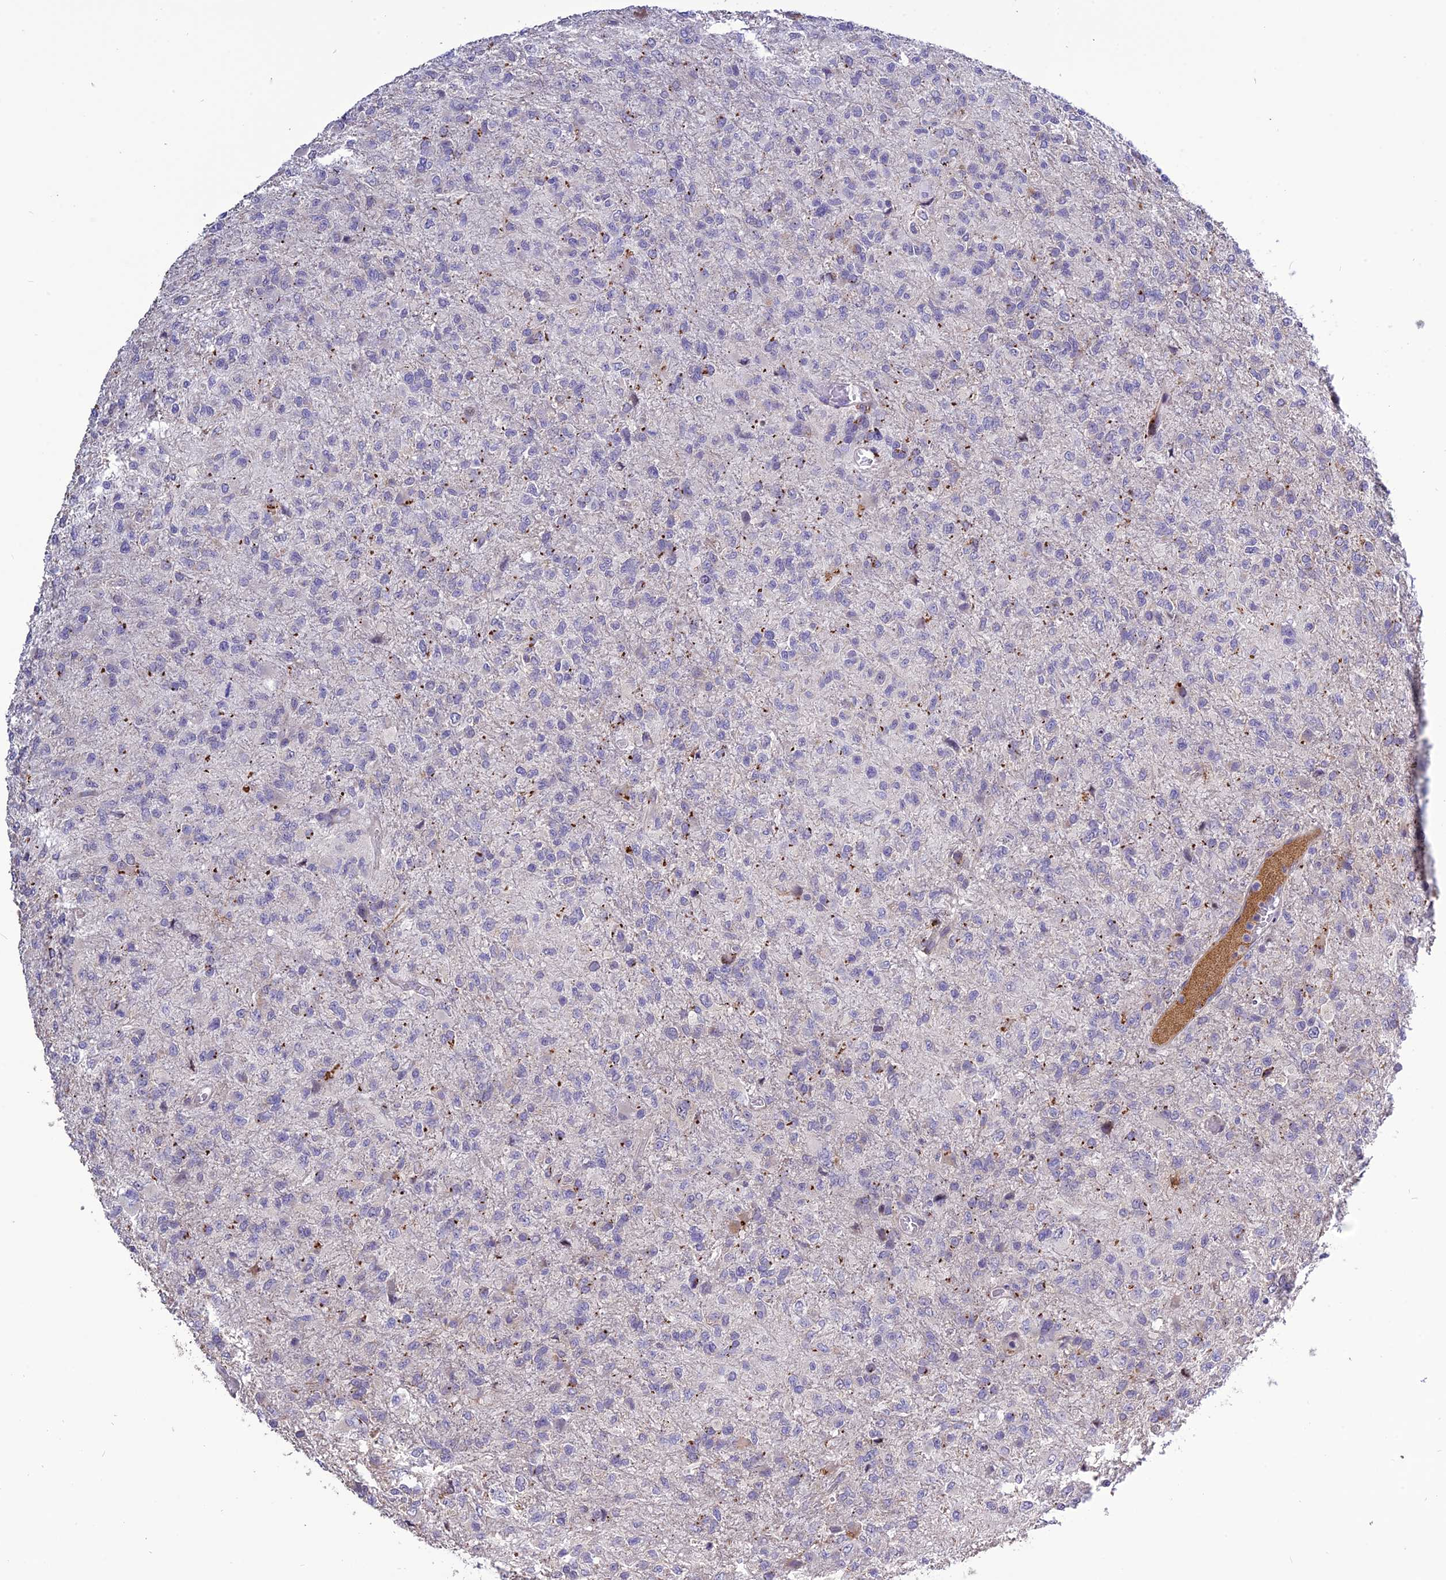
{"staining": {"intensity": "negative", "quantity": "none", "location": "none"}, "tissue": "glioma", "cell_type": "Tumor cells", "image_type": "cancer", "snomed": [{"axis": "morphology", "description": "Glioma, malignant, High grade"}, {"axis": "topography", "description": "Brain"}], "caption": "Tumor cells show no significant protein positivity in malignant glioma (high-grade). (DAB (3,3'-diaminobenzidine) immunohistochemistry with hematoxylin counter stain).", "gene": "SPG21", "patient": {"sex": "female", "age": 74}}